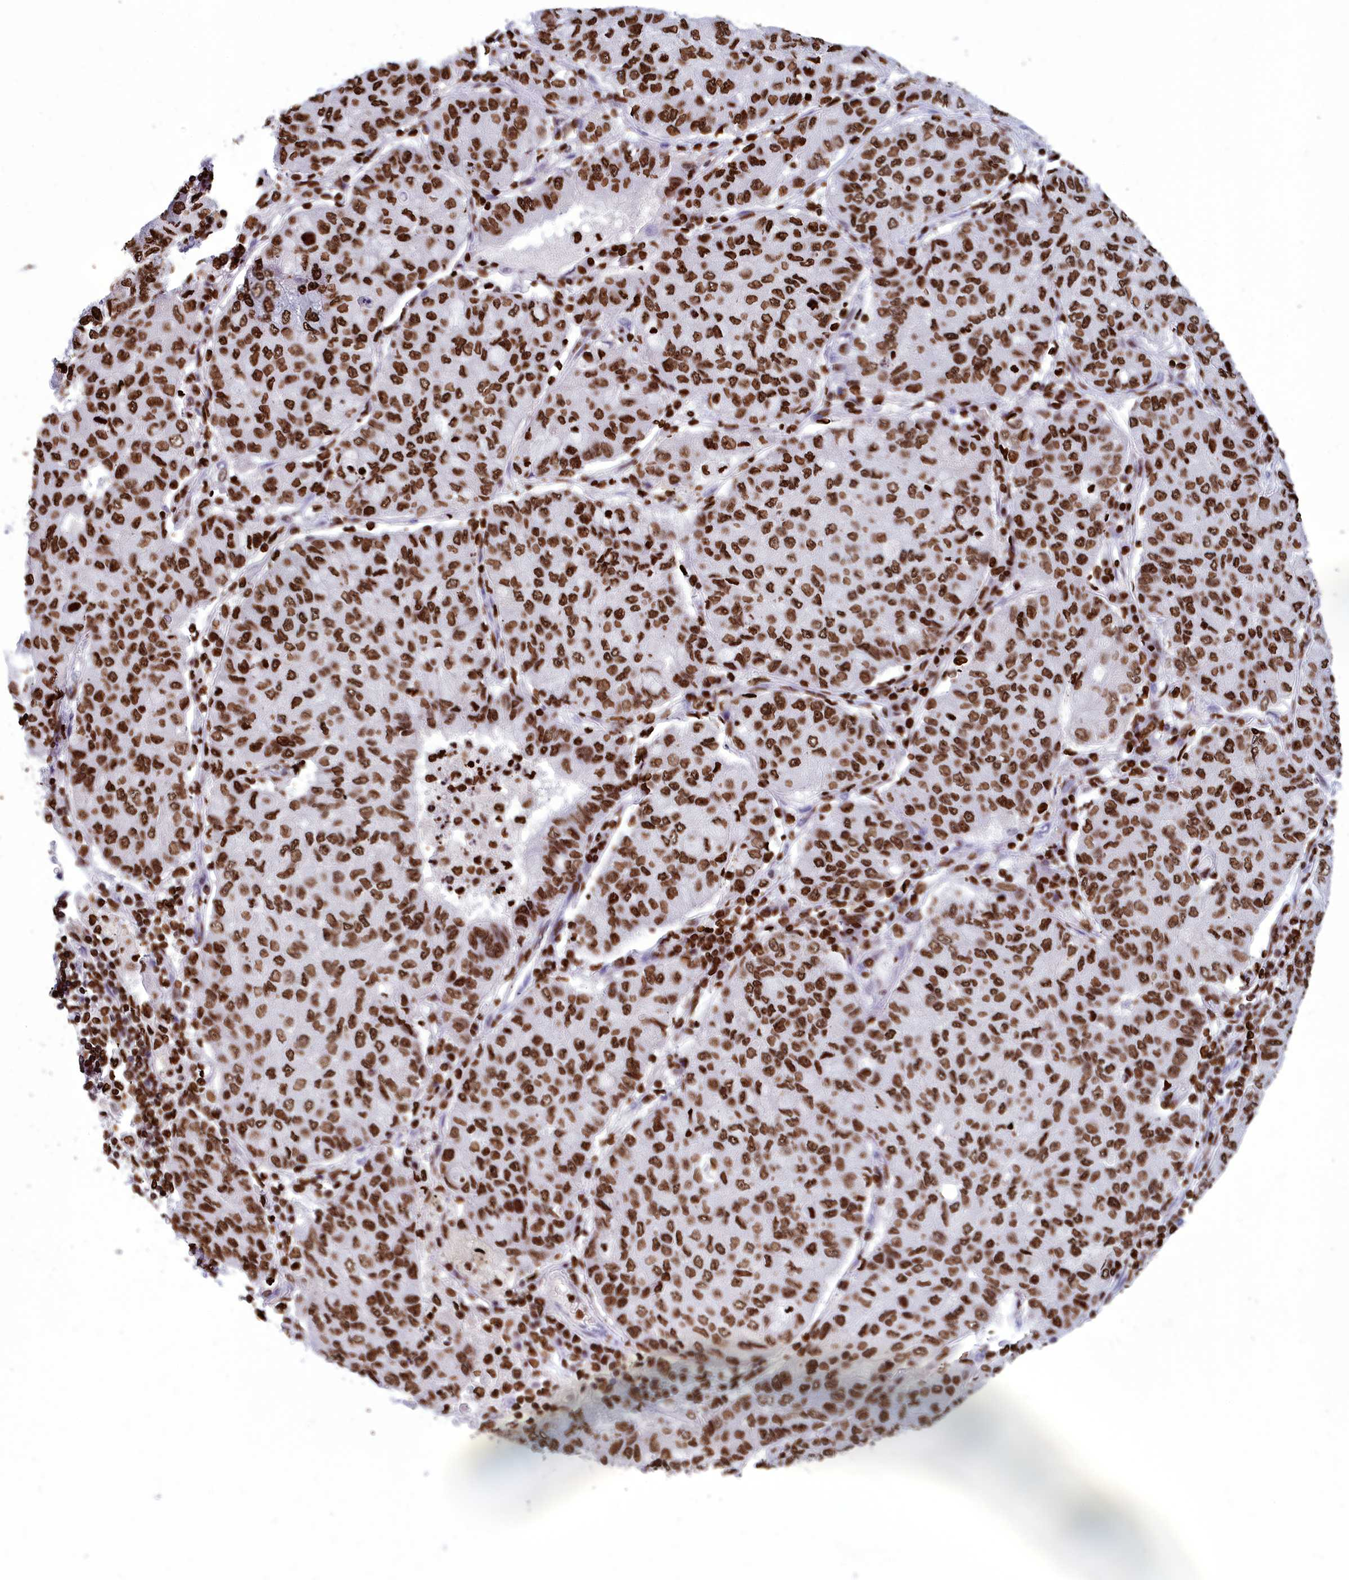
{"staining": {"intensity": "strong", "quantity": ">75%", "location": "nuclear"}, "tissue": "lung cancer", "cell_type": "Tumor cells", "image_type": "cancer", "snomed": [{"axis": "morphology", "description": "Squamous cell carcinoma, NOS"}, {"axis": "topography", "description": "Lung"}], "caption": "Lung cancer stained with DAB immunohistochemistry (IHC) reveals high levels of strong nuclear expression in about >75% of tumor cells. (DAB = brown stain, brightfield microscopy at high magnification).", "gene": "AKAP17A", "patient": {"sex": "male", "age": 74}}